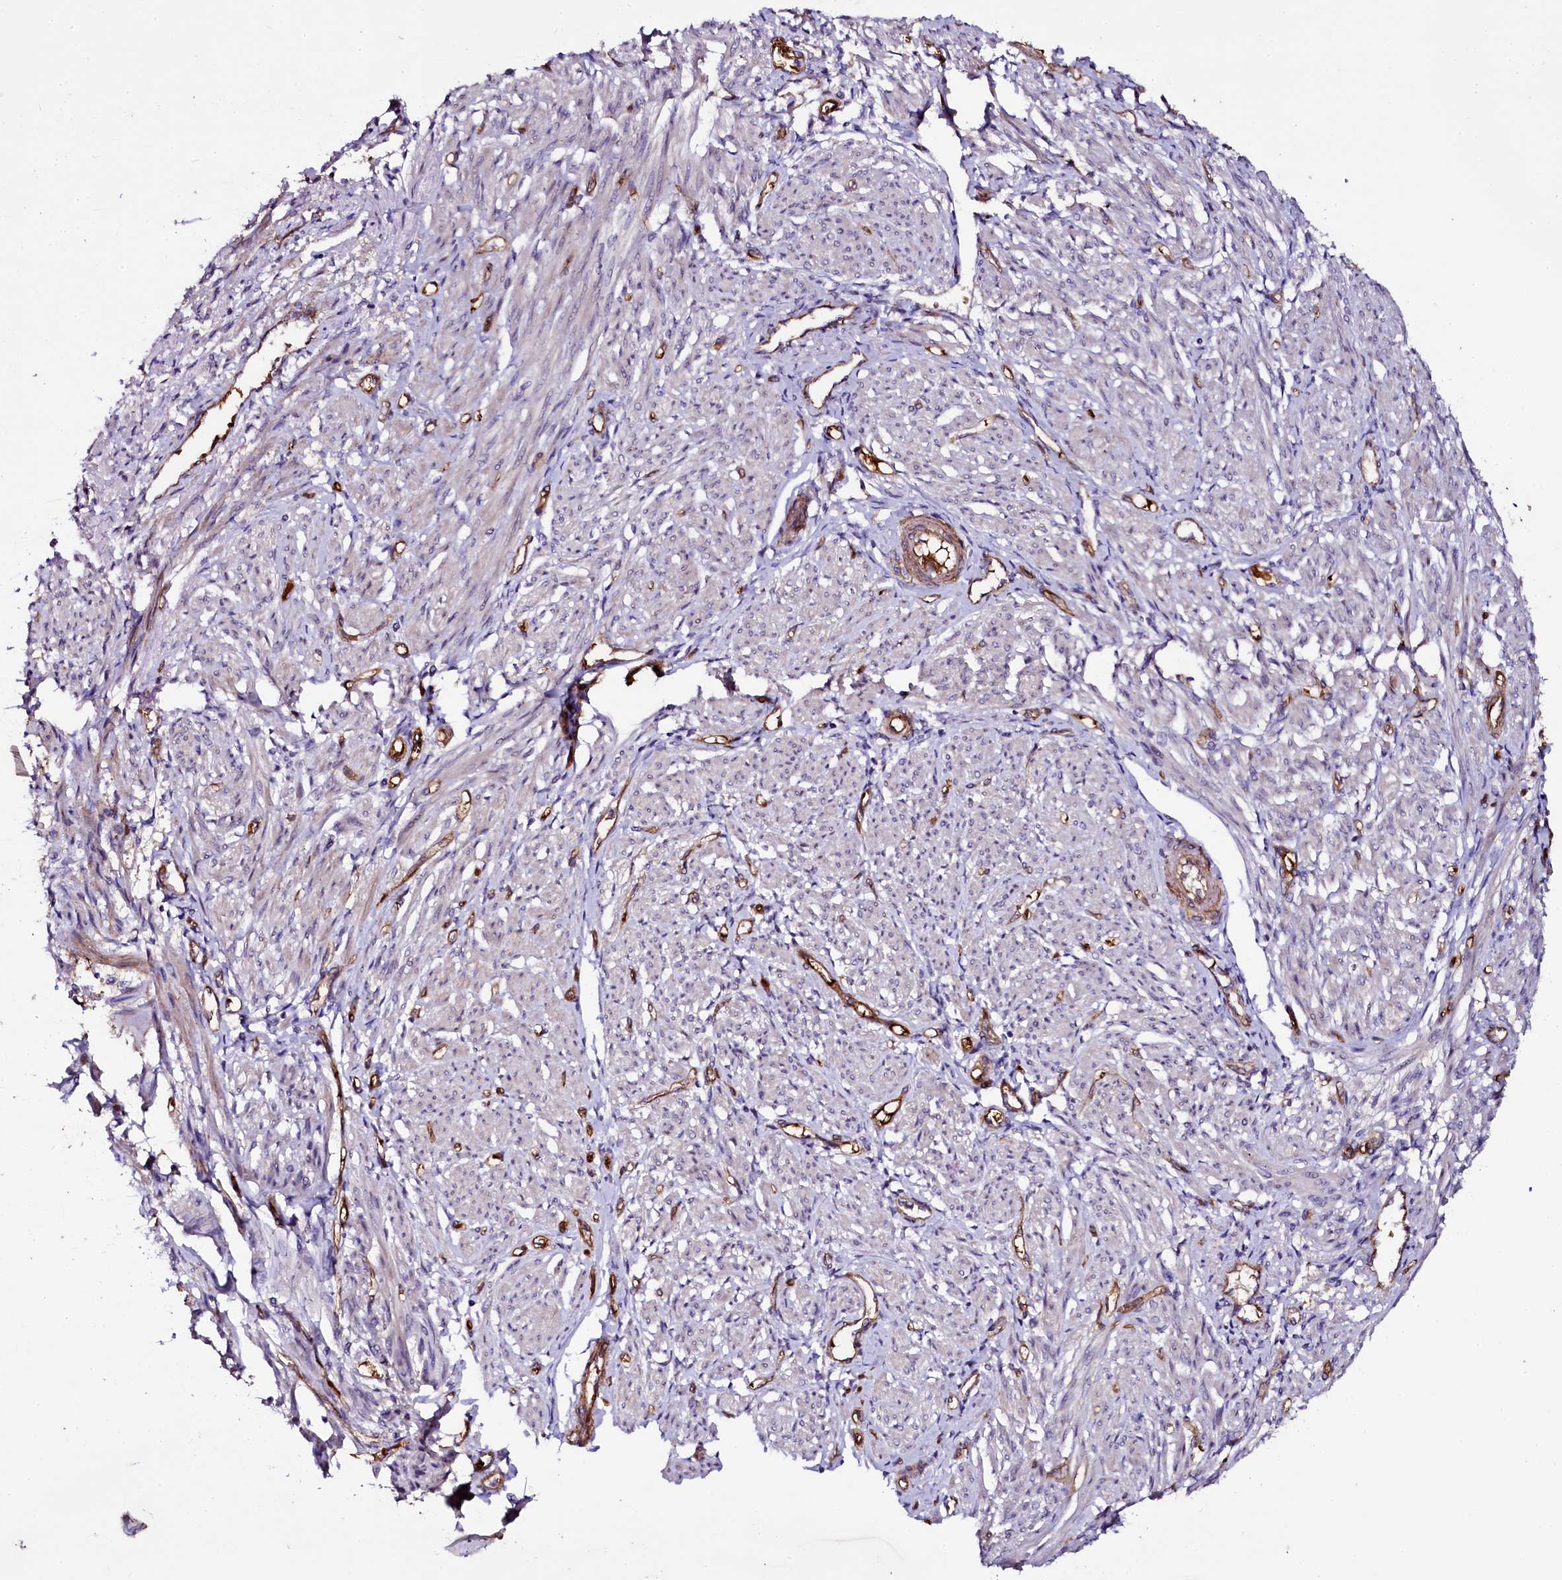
{"staining": {"intensity": "moderate", "quantity": "<25%", "location": "cytoplasmic/membranous"}, "tissue": "smooth muscle", "cell_type": "Smooth muscle cells", "image_type": "normal", "snomed": [{"axis": "morphology", "description": "Normal tissue, NOS"}, {"axis": "topography", "description": "Smooth muscle"}], "caption": "Approximately <25% of smooth muscle cells in unremarkable smooth muscle reveal moderate cytoplasmic/membranous protein expression as visualized by brown immunohistochemical staining.", "gene": "MEX3C", "patient": {"sex": "female", "age": 39}}